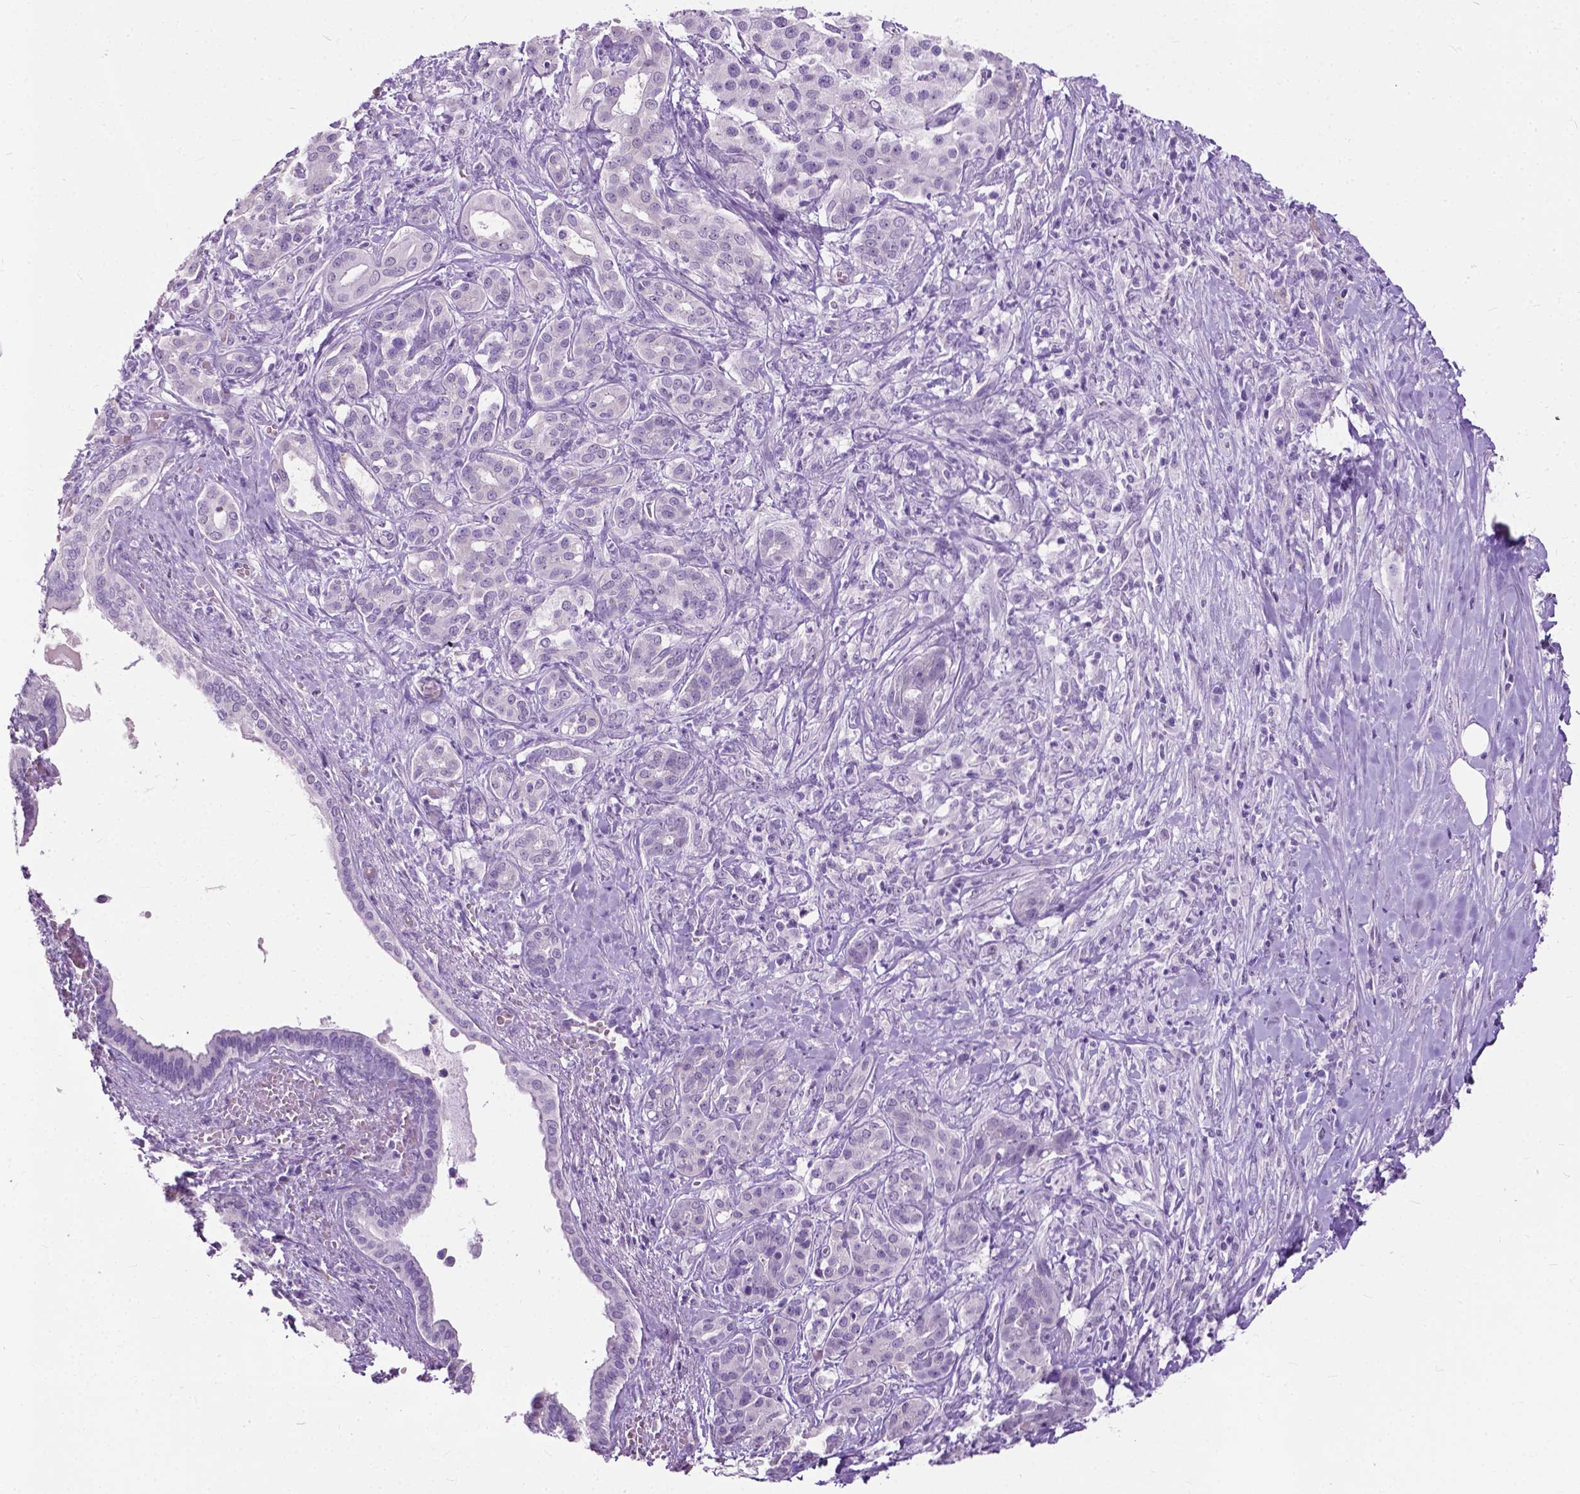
{"staining": {"intensity": "negative", "quantity": "none", "location": "none"}, "tissue": "pancreatic cancer", "cell_type": "Tumor cells", "image_type": "cancer", "snomed": [{"axis": "morphology", "description": "Normal tissue, NOS"}, {"axis": "morphology", "description": "Inflammation, NOS"}, {"axis": "morphology", "description": "Adenocarcinoma, NOS"}, {"axis": "topography", "description": "Pancreas"}], "caption": "Tumor cells are negative for protein expression in human pancreatic cancer.", "gene": "GPR37L1", "patient": {"sex": "male", "age": 57}}